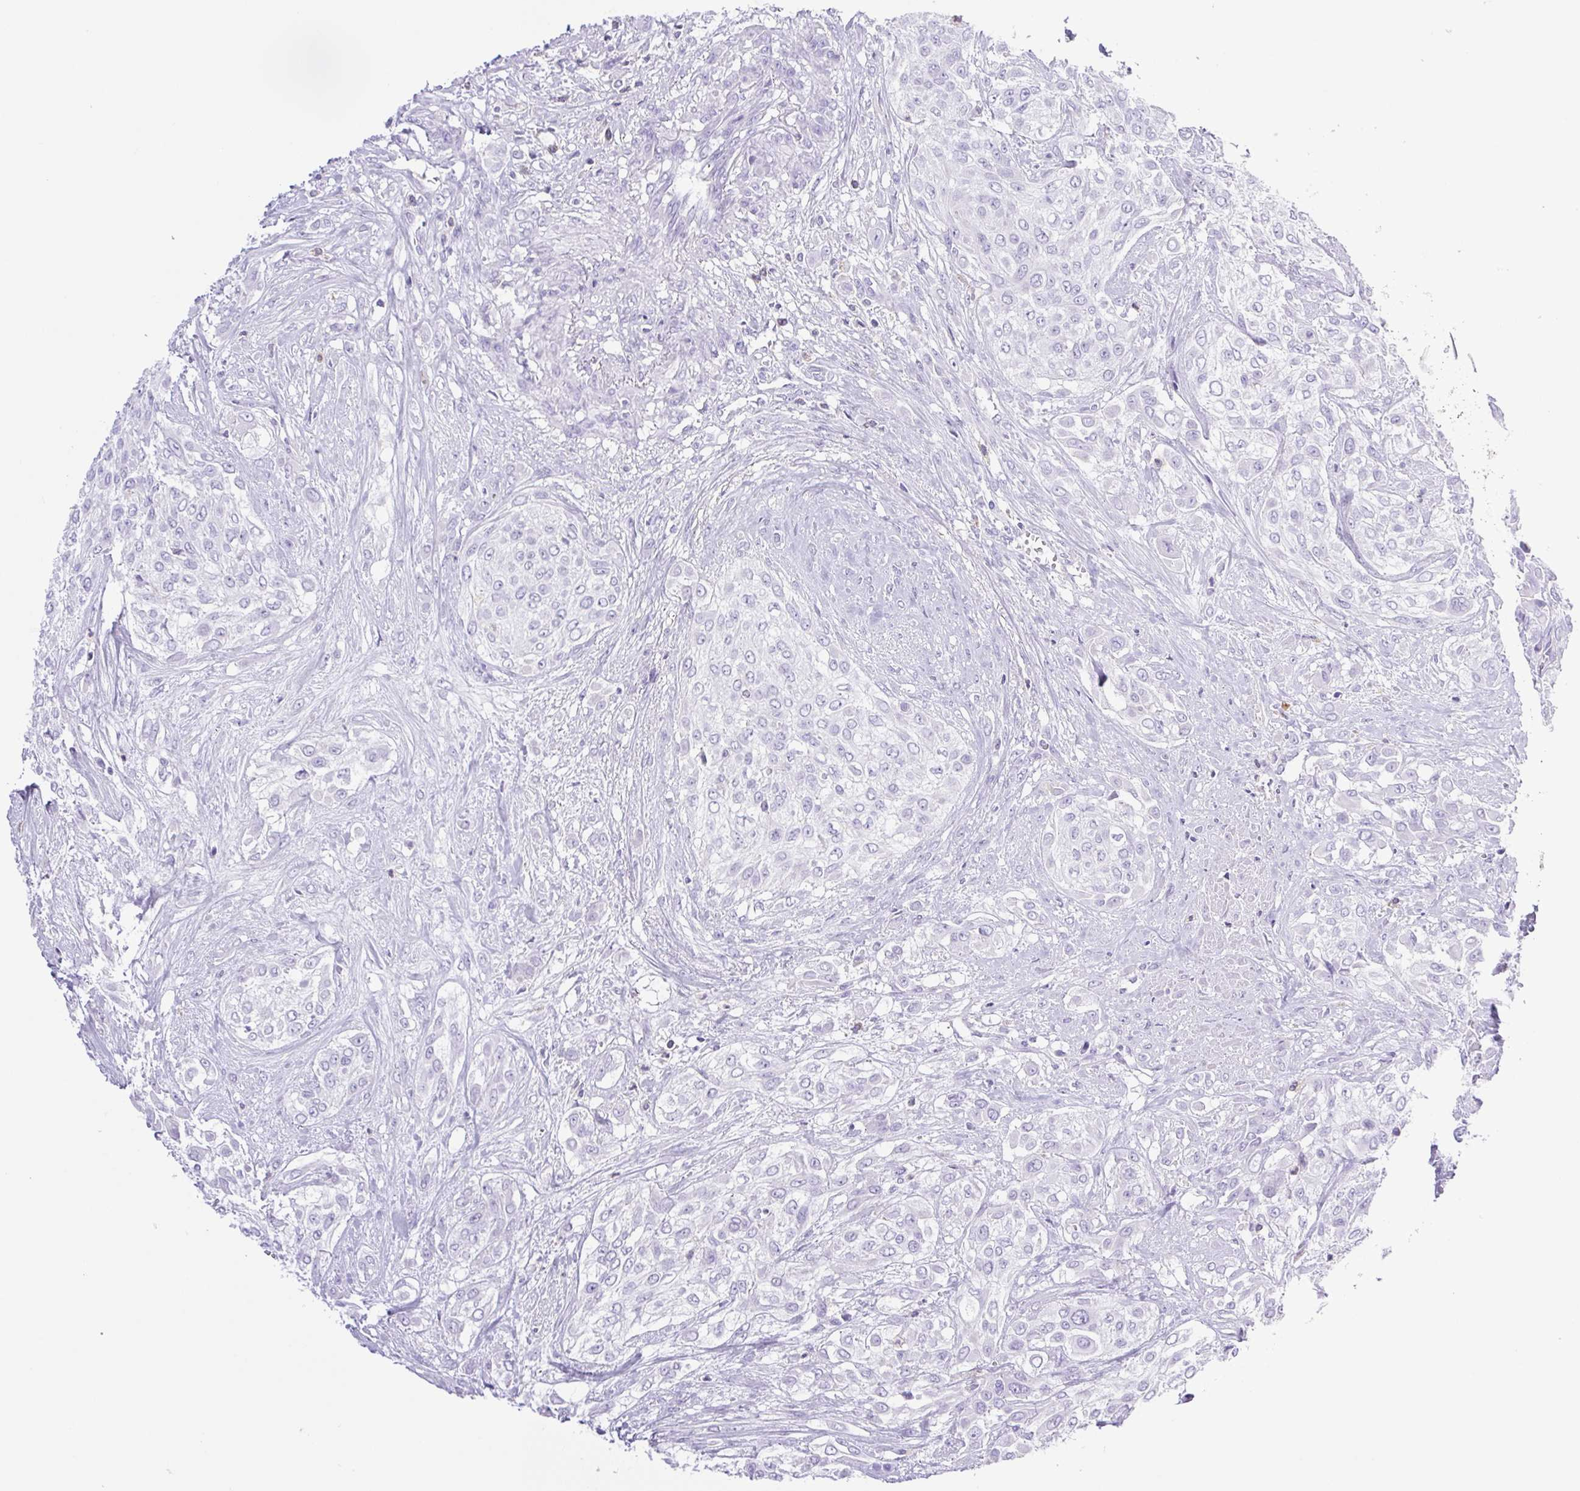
{"staining": {"intensity": "negative", "quantity": "none", "location": "none"}, "tissue": "urothelial cancer", "cell_type": "Tumor cells", "image_type": "cancer", "snomed": [{"axis": "morphology", "description": "Urothelial carcinoma, High grade"}, {"axis": "topography", "description": "Urinary bladder"}], "caption": "Immunohistochemical staining of human urothelial carcinoma (high-grade) shows no significant positivity in tumor cells.", "gene": "SYNPR", "patient": {"sex": "male", "age": 57}}